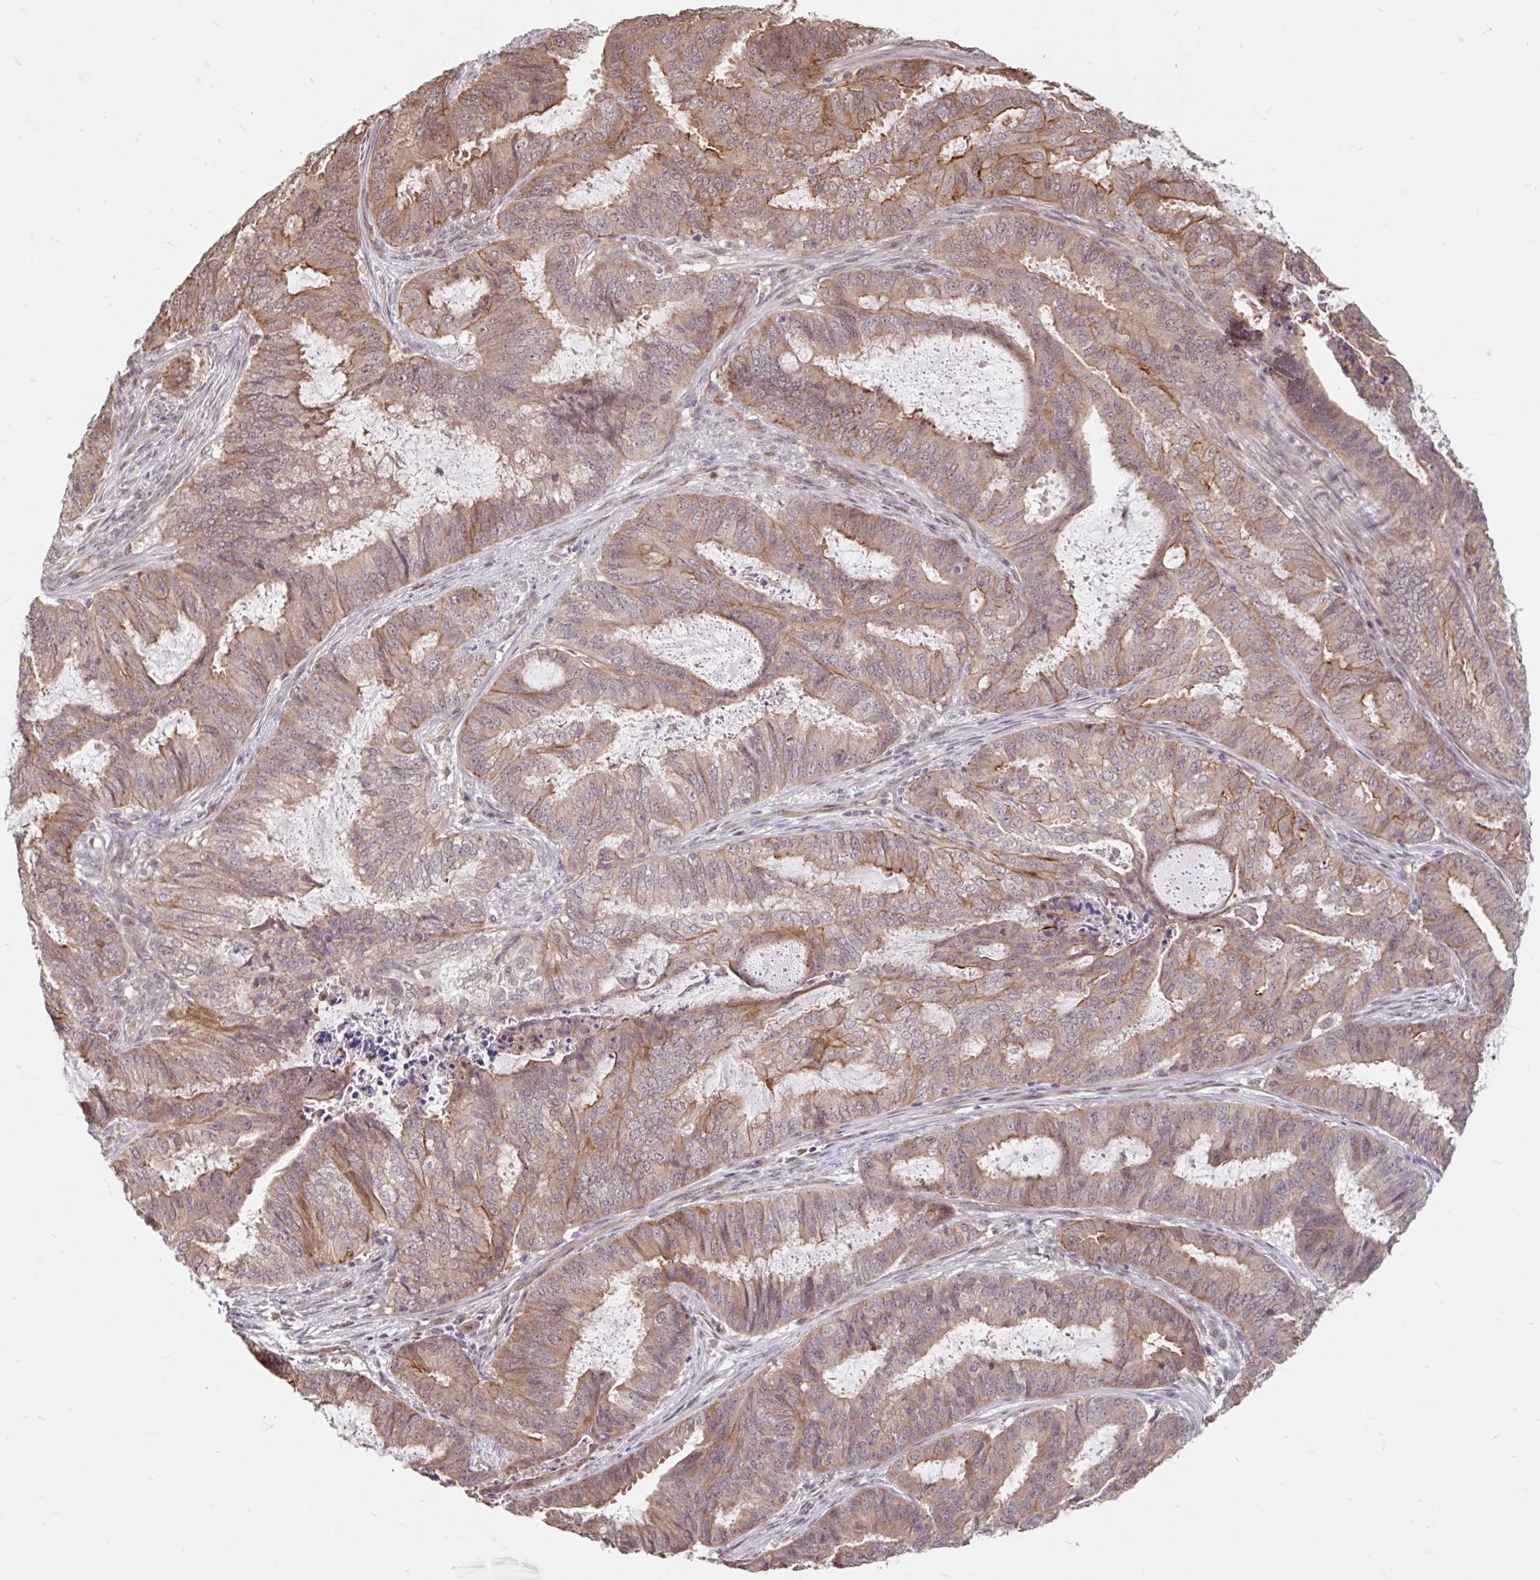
{"staining": {"intensity": "moderate", "quantity": "25%-75%", "location": "cytoplasmic/membranous"}, "tissue": "endometrial cancer", "cell_type": "Tumor cells", "image_type": "cancer", "snomed": [{"axis": "morphology", "description": "Adenocarcinoma, NOS"}, {"axis": "topography", "description": "Endometrium"}], "caption": "IHC histopathology image of neoplastic tissue: human endometrial cancer stained using immunohistochemistry shows medium levels of moderate protein expression localized specifically in the cytoplasmic/membranous of tumor cells, appearing as a cytoplasmic/membranous brown color.", "gene": "STYXL1", "patient": {"sex": "female", "age": 51}}